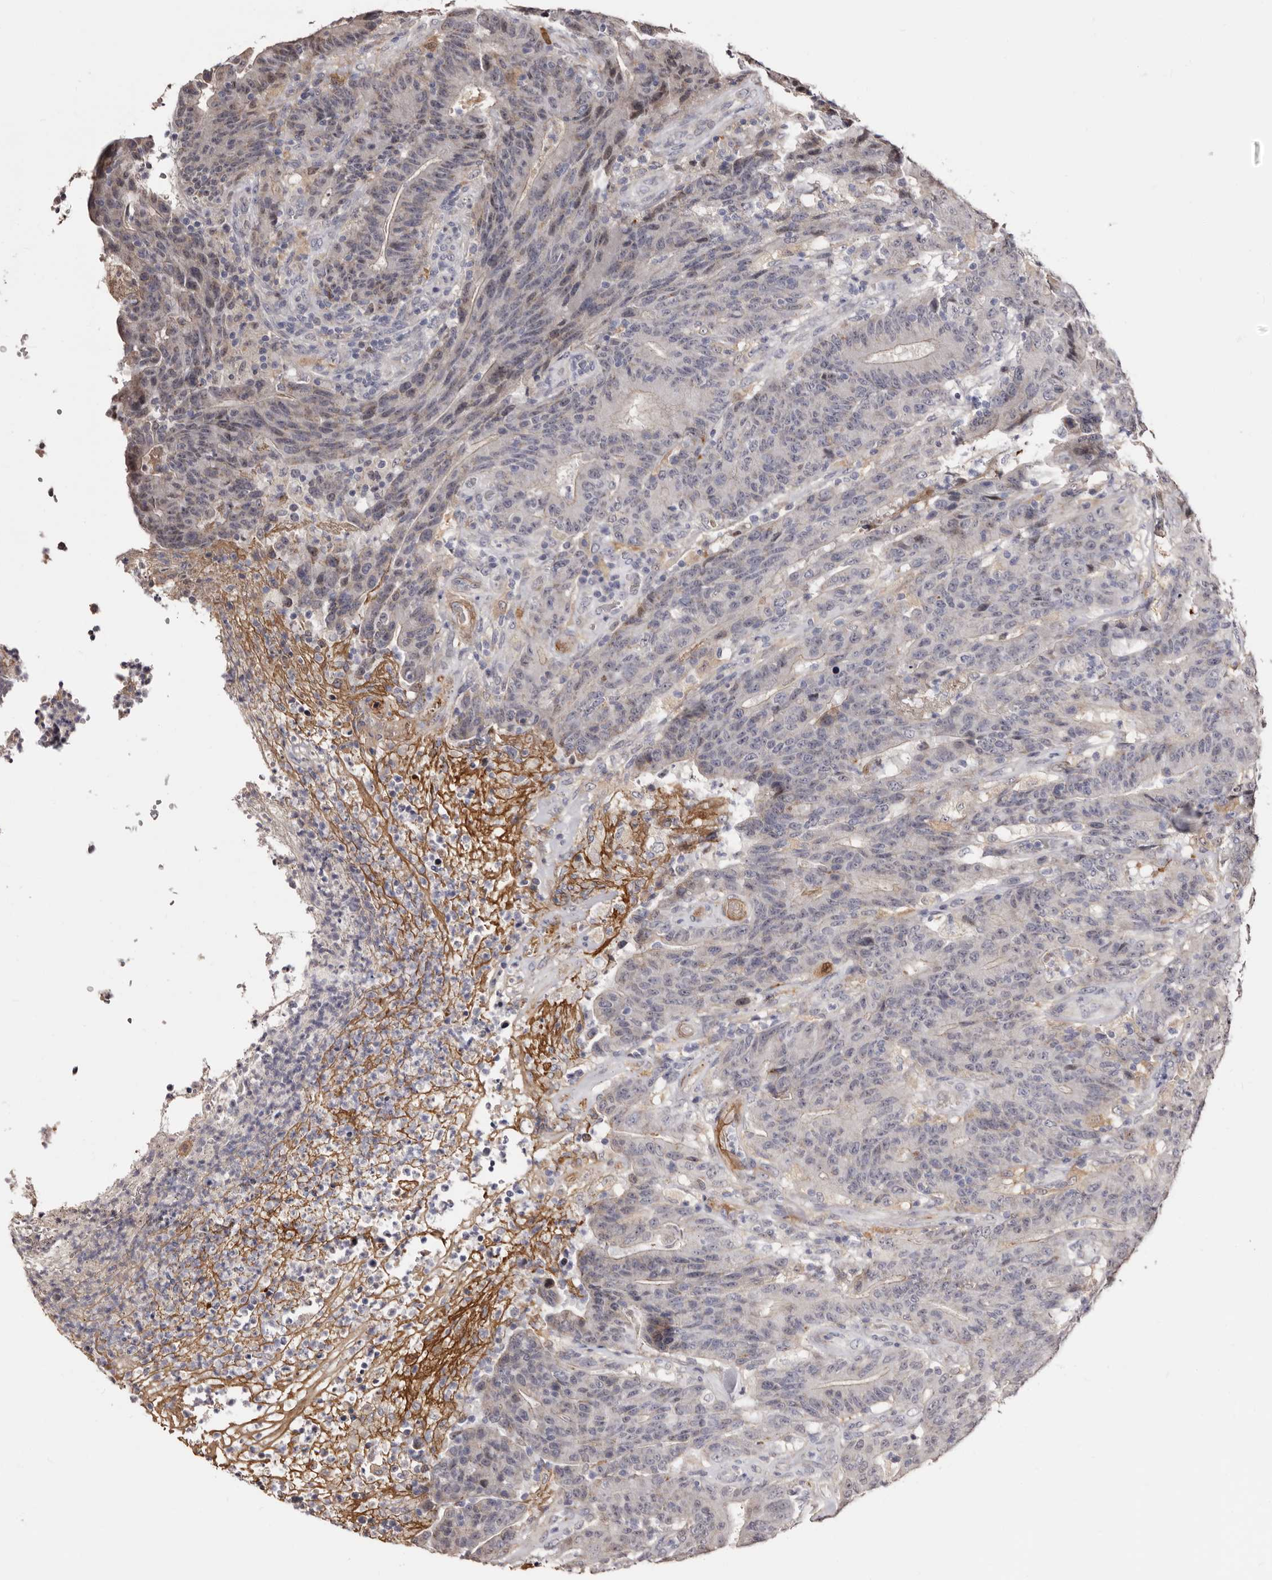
{"staining": {"intensity": "negative", "quantity": "none", "location": "none"}, "tissue": "colorectal cancer", "cell_type": "Tumor cells", "image_type": "cancer", "snomed": [{"axis": "morphology", "description": "Normal tissue, NOS"}, {"axis": "morphology", "description": "Adenocarcinoma, NOS"}, {"axis": "topography", "description": "Colon"}], "caption": "Immunohistochemical staining of human colorectal adenocarcinoma shows no significant expression in tumor cells. (DAB (3,3'-diaminobenzidine) IHC with hematoxylin counter stain).", "gene": "PTAFR", "patient": {"sex": "female", "age": 75}}